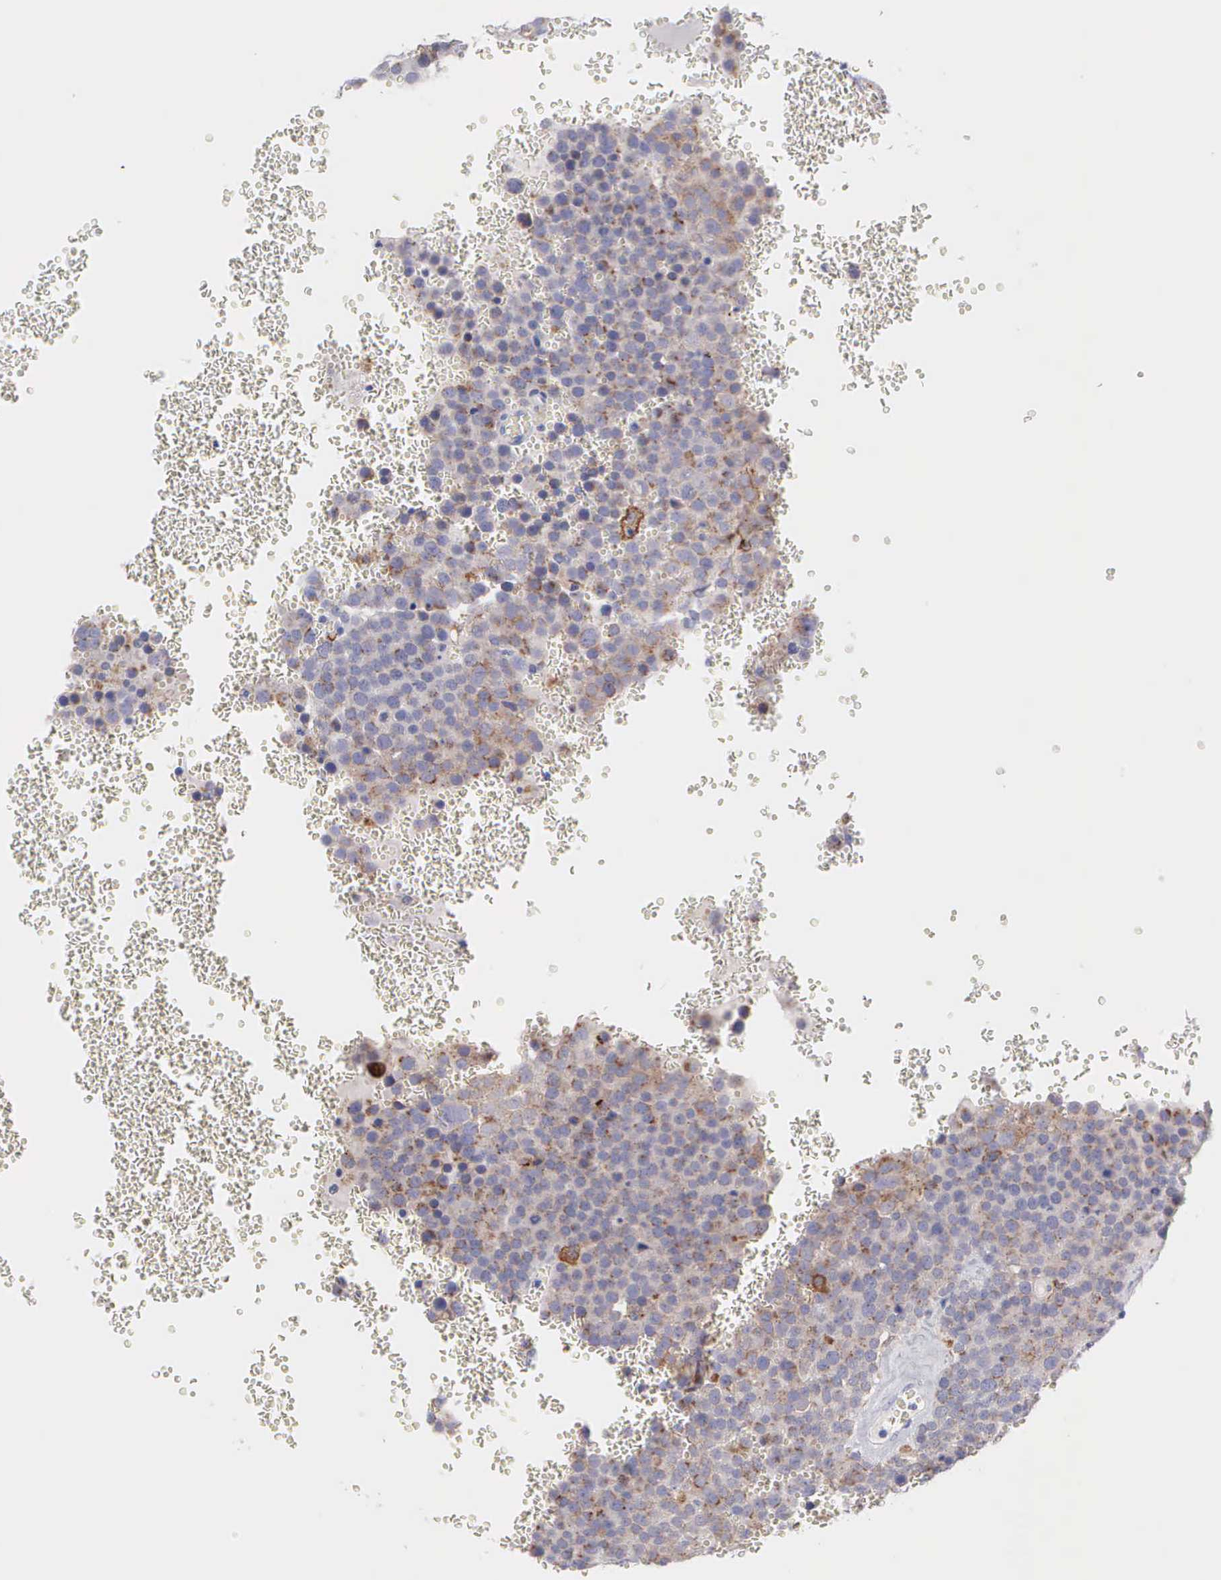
{"staining": {"intensity": "weak", "quantity": "<25%", "location": "cytoplasmic/membranous"}, "tissue": "testis cancer", "cell_type": "Tumor cells", "image_type": "cancer", "snomed": [{"axis": "morphology", "description": "Seminoma, NOS"}, {"axis": "topography", "description": "Testis"}], "caption": "DAB (3,3'-diaminobenzidine) immunohistochemical staining of testis cancer (seminoma) displays no significant positivity in tumor cells.", "gene": "TYRP1", "patient": {"sex": "male", "age": 71}}